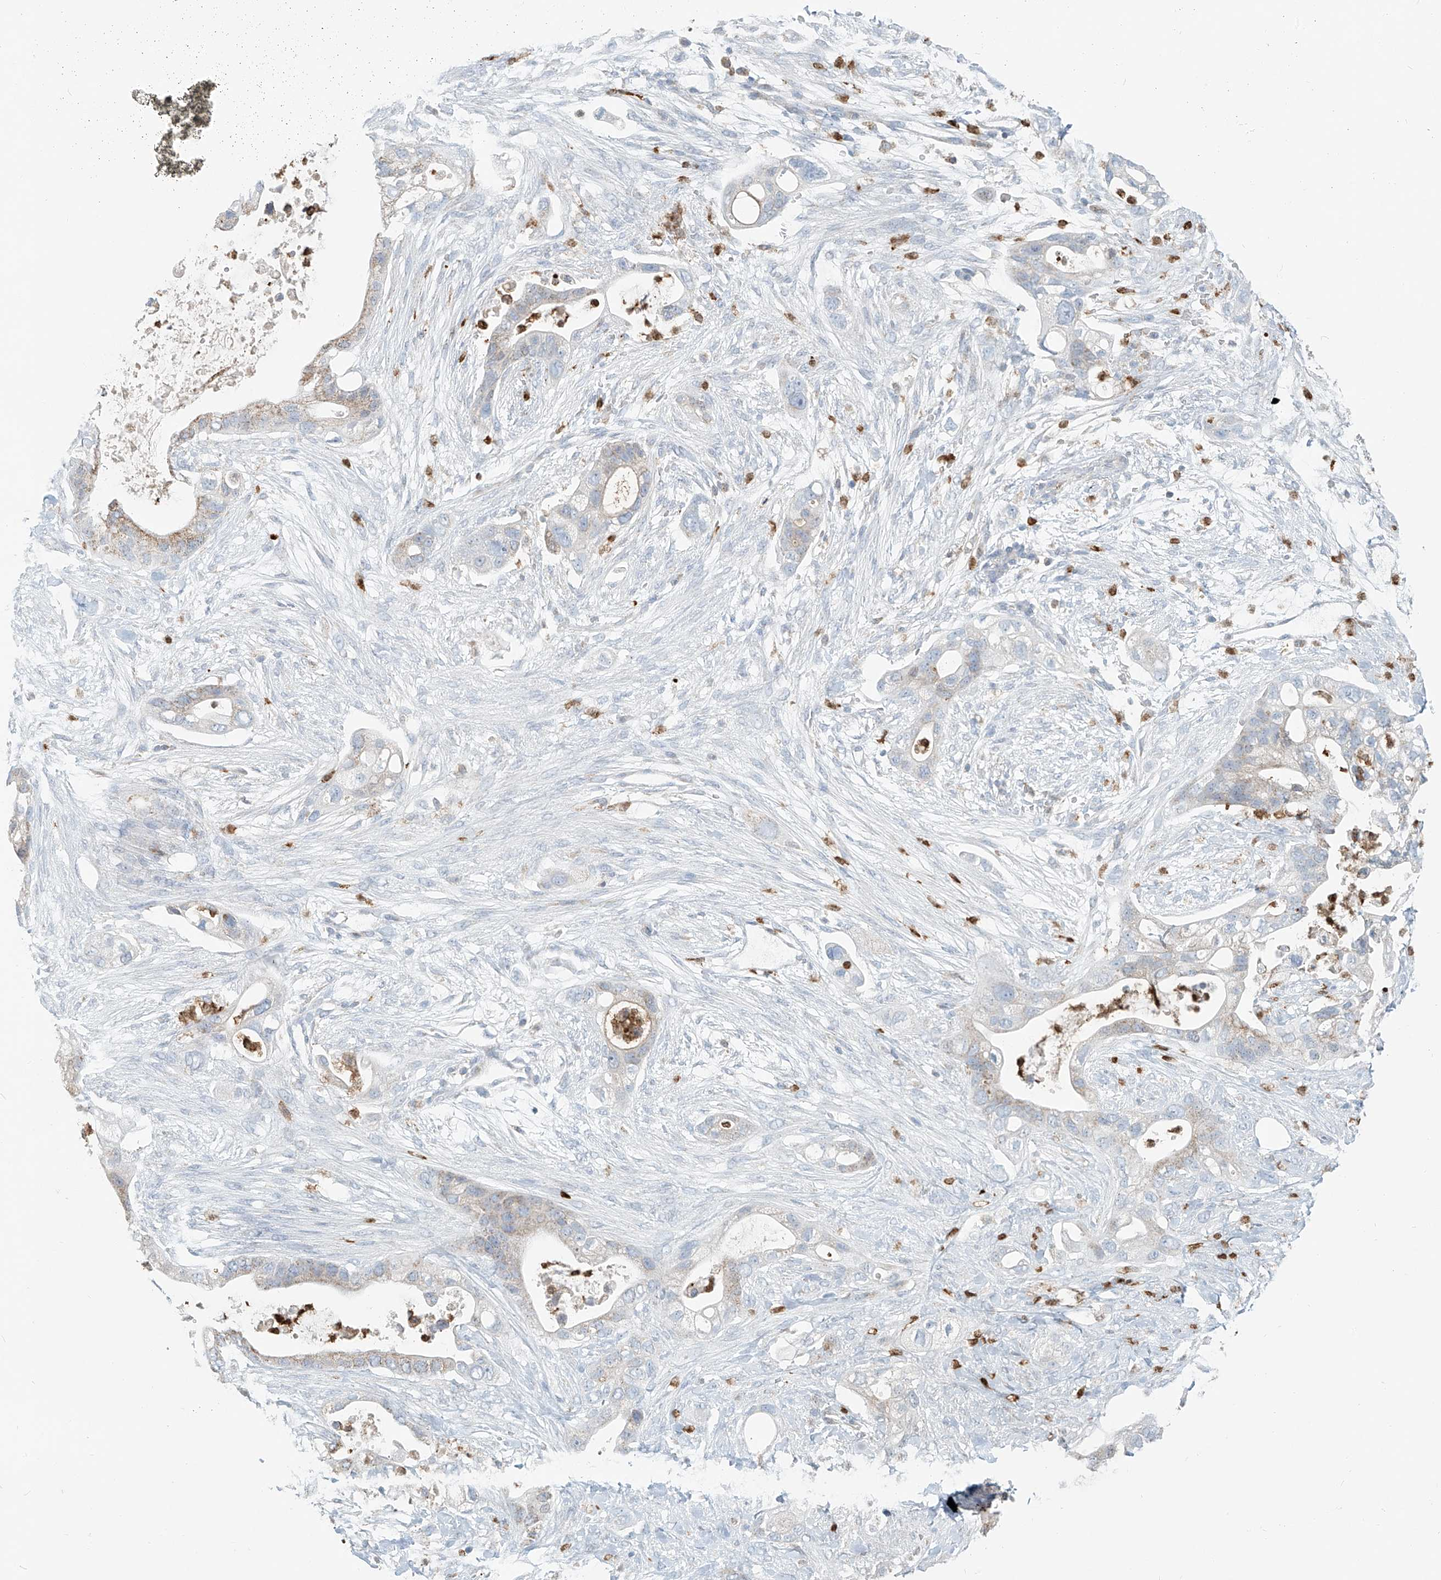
{"staining": {"intensity": "weak", "quantity": "25%-75%", "location": "cytoplasmic/membranous"}, "tissue": "pancreatic cancer", "cell_type": "Tumor cells", "image_type": "cancer", "snomed": [{"axis": "morphology", "description": "Adenocarcinoma, NOS"}, {"axis": "topography", "description": "Pancreas"}], "caption": "Brown immunohistochemical staining in pancreatic cancer (adenocarcinoma) shows weak cytoplasmic/membranous expression in about 25%-75% of tumor cells.", "gene": "PTPRA", "patient": {"sex": "male", "age": 53}}